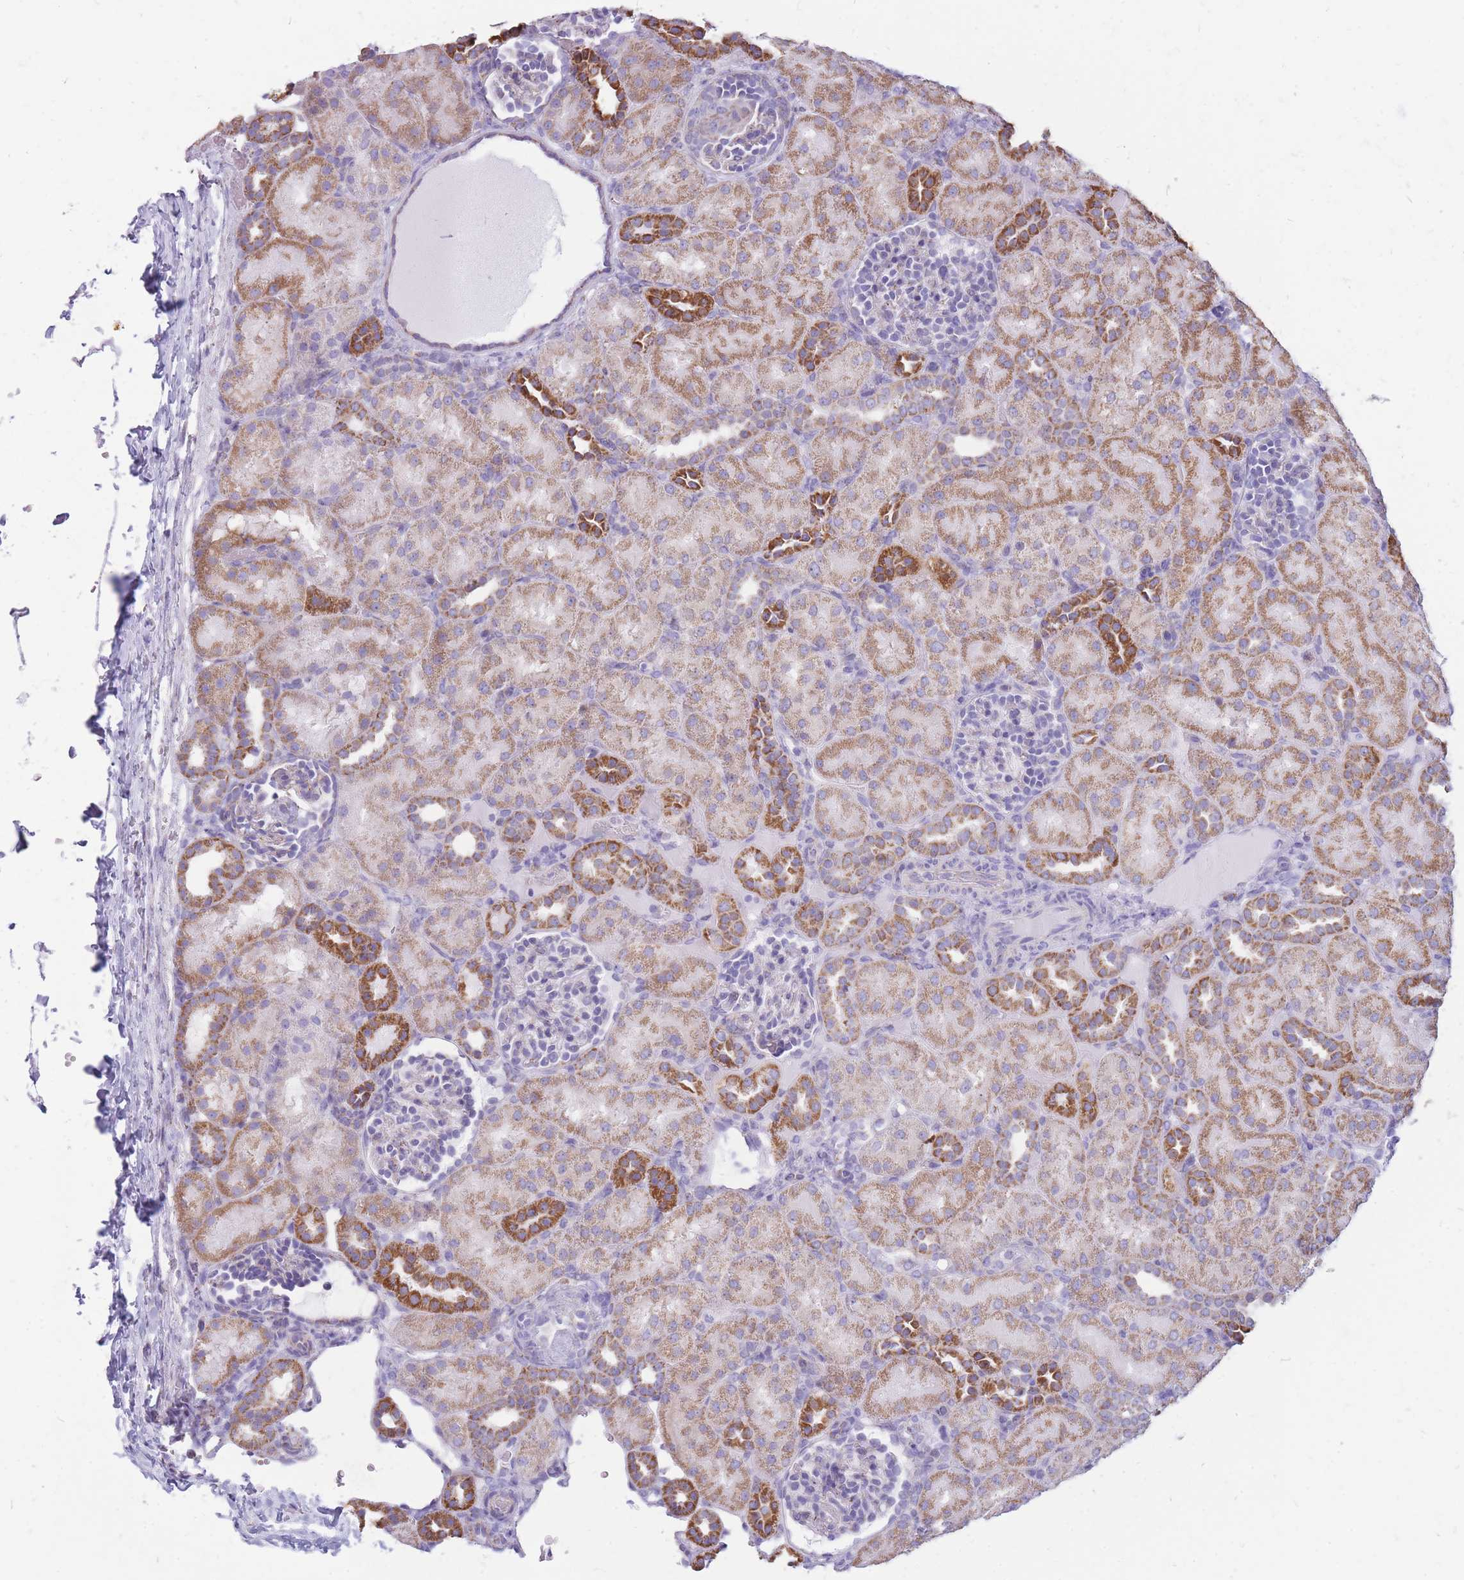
{"staining": {"intensity": "moderate", "quantity": "<25%", "location": "cytoplasmic/membranous"}, "tissue": "kidney", "cell_type": "Cells in glomeruli", "image_type": "normal", "snomed": [{"axis": "morphology", "description": "Normal tissue, NOS"}, {"axis": "topography", "description": "Kidney"}], "caption": "Normal kidney was stained to show a protein in brown. There is low levels of moderate cytoplasmic/membranous positivity in about <25% of cells in glomeruli.", "gene": "PCSK1", "patient": {"sex": "male", "age": 1}}